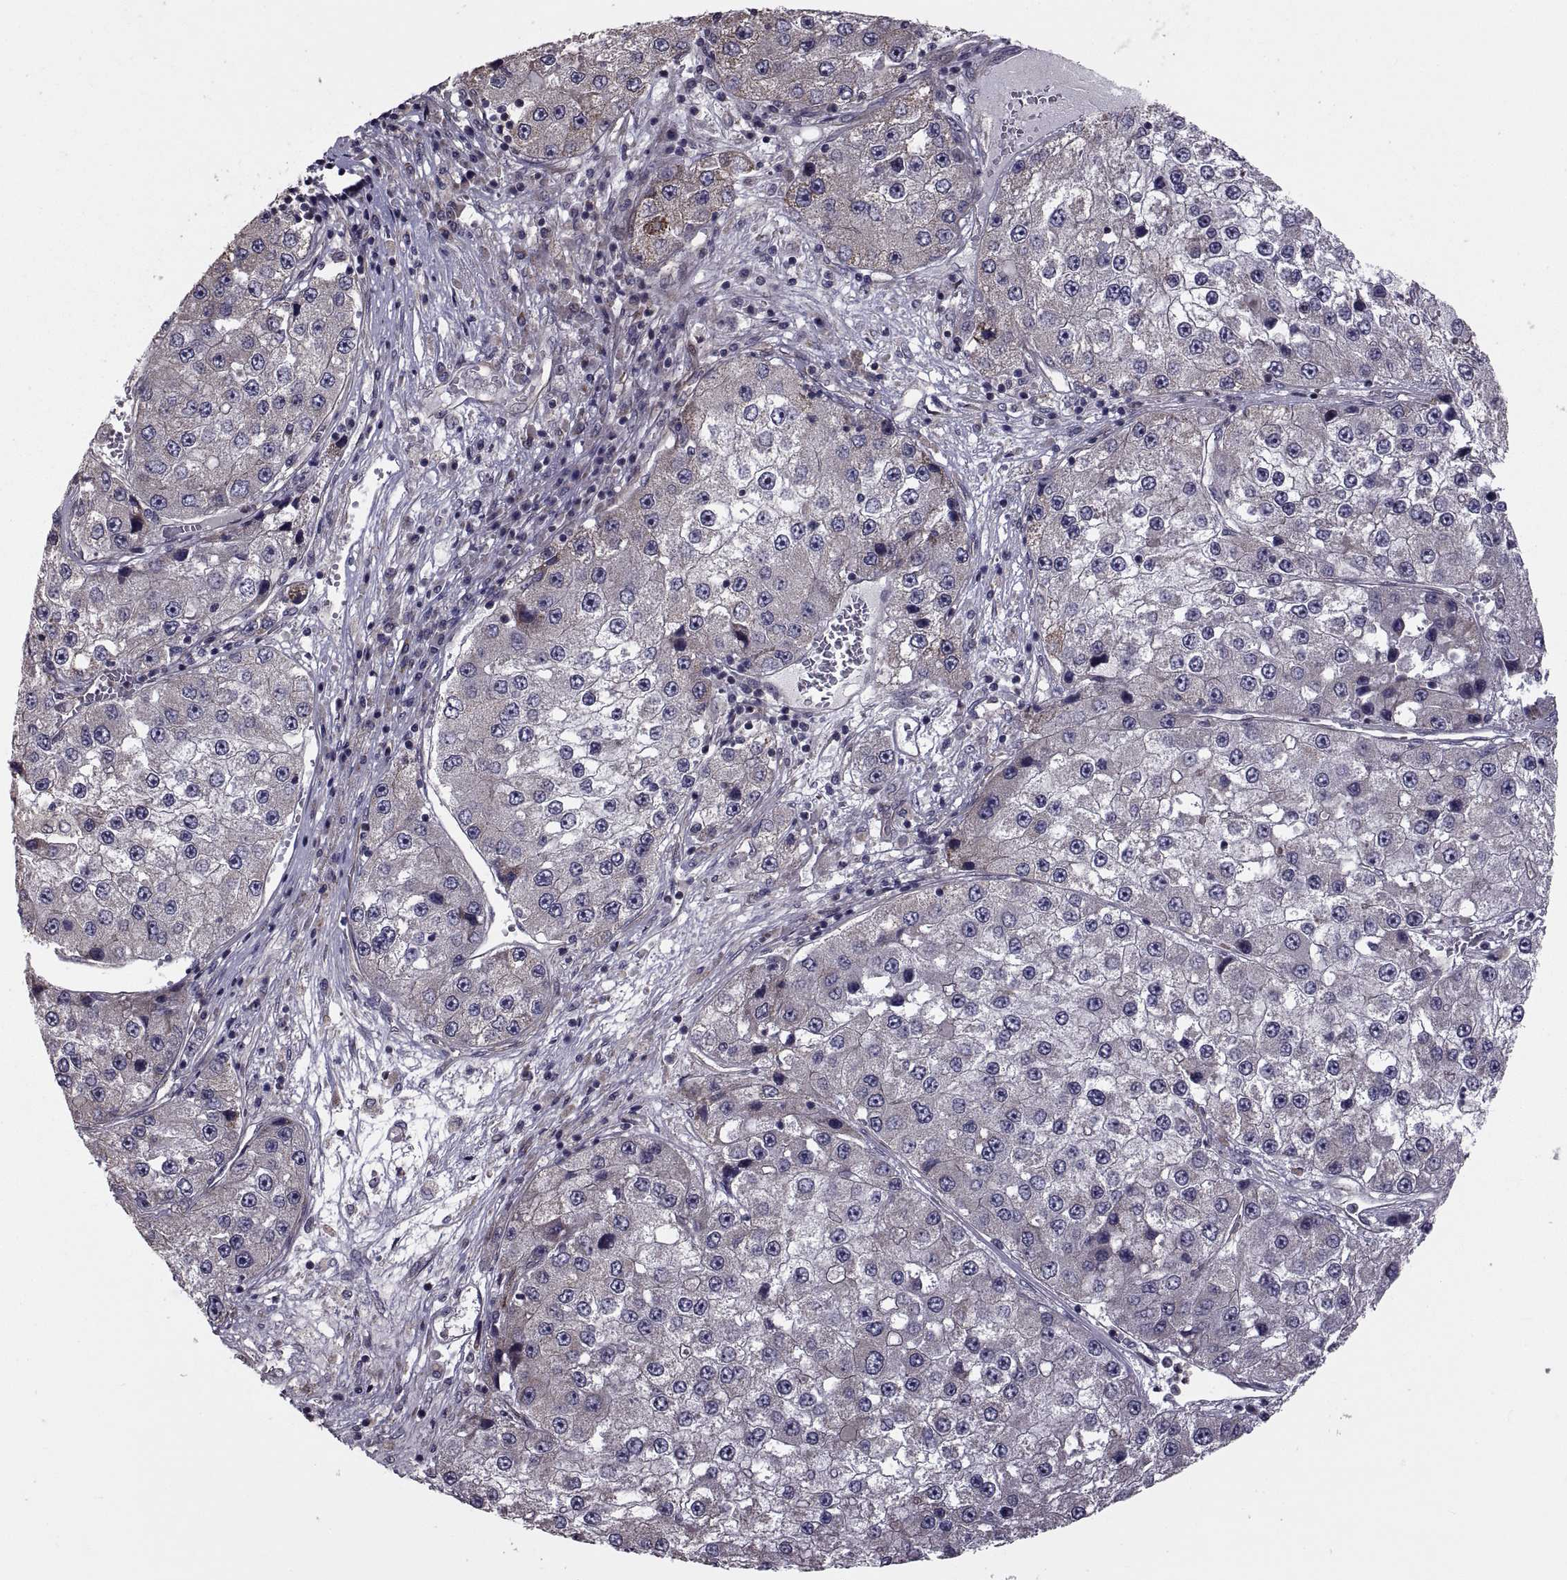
{"staining": {"intensity": "negative", "quantity": "none", "location": "none"}, "tissue": "liver cancer", "cell_type": "Tumor cells", "image_type": "cancer", "snomed": [{"axis": "morphology", "description": "Carcinoma, Hepatocellular, NOS"}, {"axis": "topography", "description": "Liver"}], "caption": "Tumor cells are negative for brown protein staining in liver cancer.", "gene": "PMM2", "patient": {"sex": "female", "age": 73}}